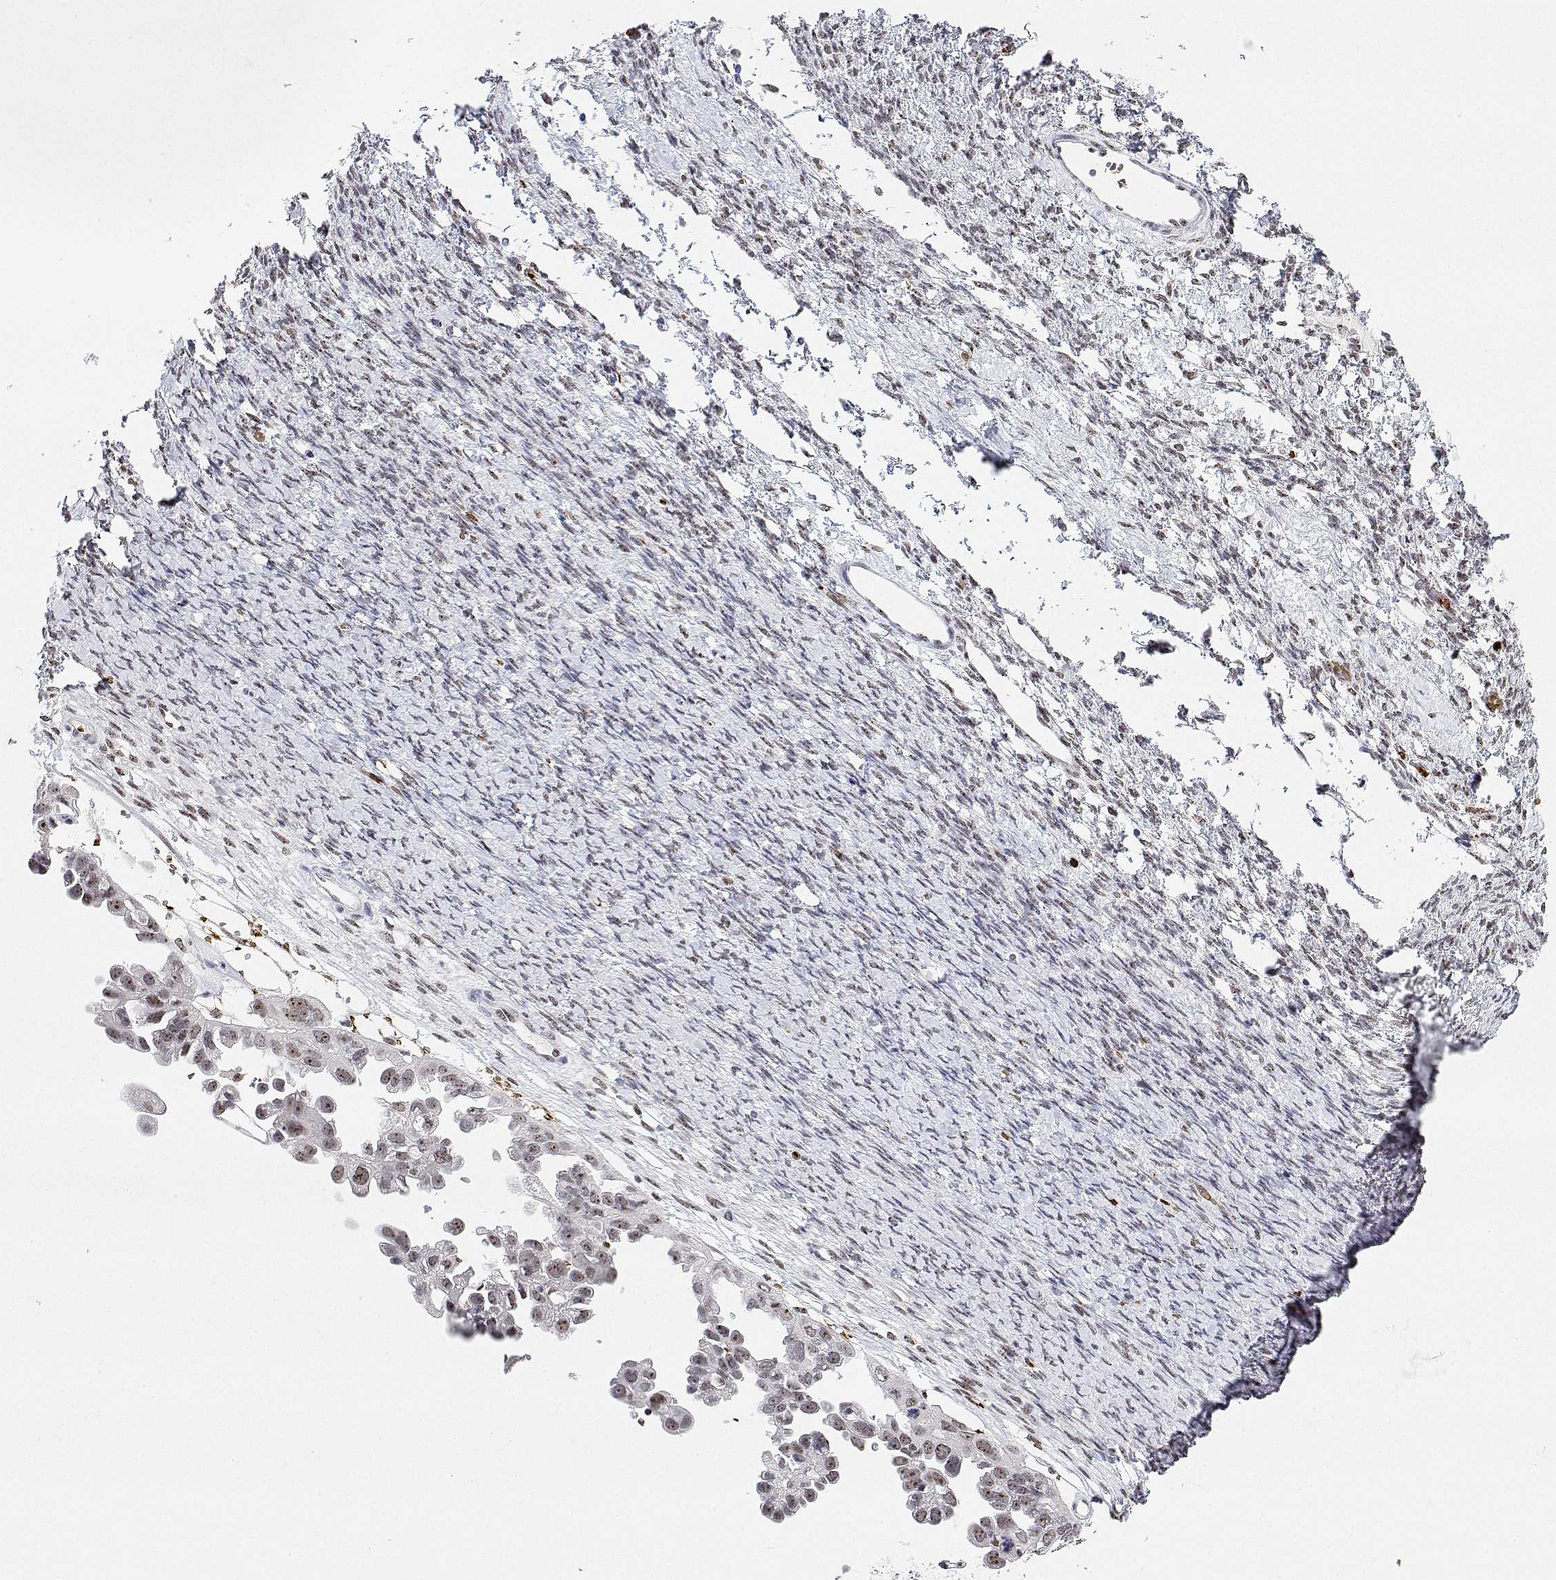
{"staining": {"intensity": "moderate", "quantity": "25%-75%", "location": "nuclear"}, "tissue": "ovarian cancer", "cell_type": "Tumor cells", "image_type": "cancer", "snomed": [{"axis": "morphology", "description": "Cystadenocarcinoma, serous, NOS"}, {"axis": "topography", "description": "Ovary"}], "caption": "Ovarian serous cystadenocarcinoma stained with a protein marker shows moderate staining in tumor cells.", "gene": "ADAR", "patient": {"sex": "female", "age": 53}}